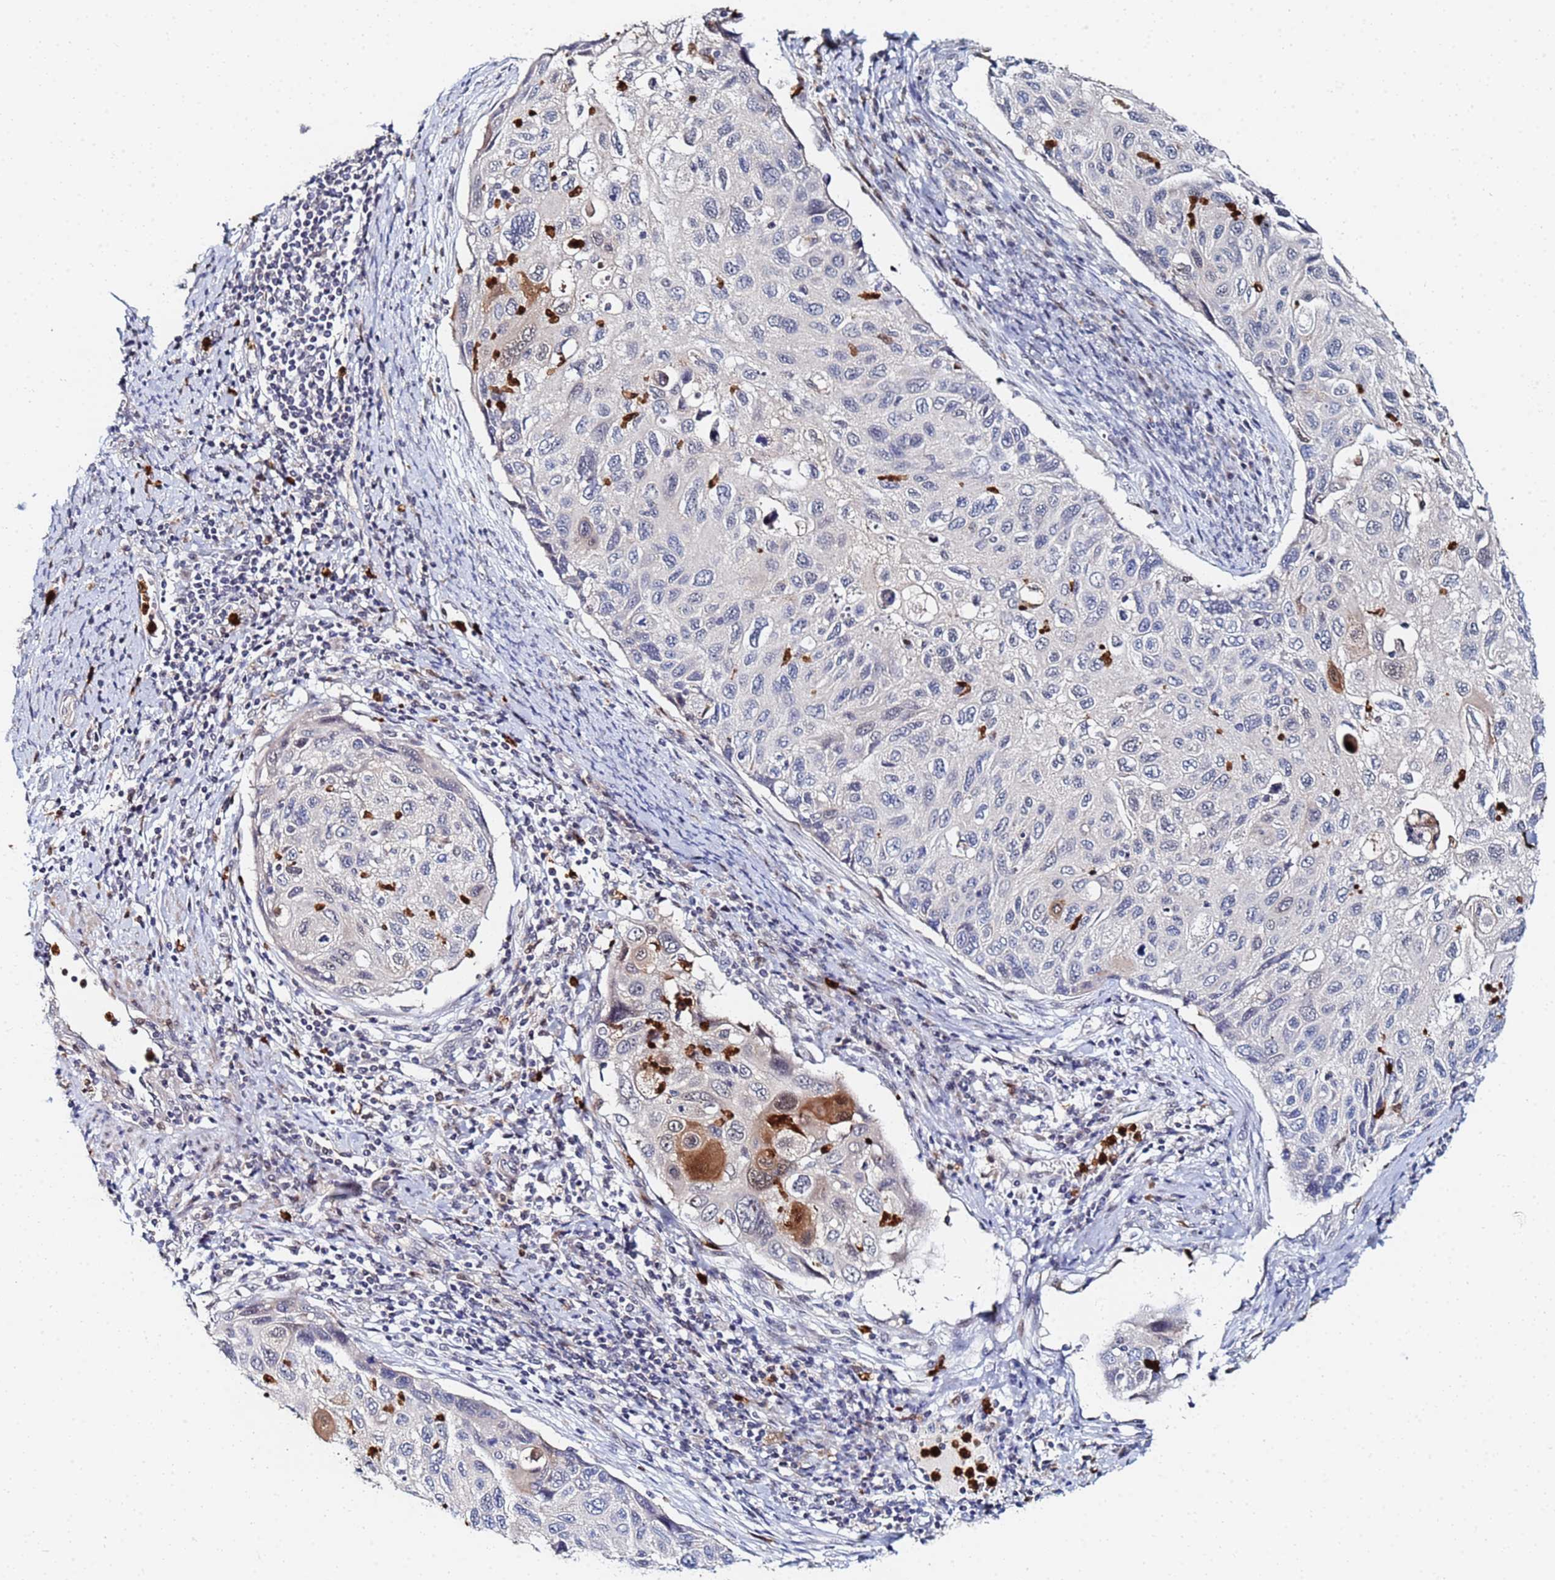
{"staining": {"intensity": "moderate", "quantity": "<25%", "location": "cytoplasmic/membranous"}, "tissue": "cervical cancer", "cell_type": "Tumor cells", "image_type": "cancer", "snomed": [{"axis": "morphology", "description": "Squamous cell carcinoma, NOS"}, {"axis": "topography", "description": "Cervix"}], "caption": "Immunohistochemistry (IHC) image of human cervical squamous cell carcinoma stained for a protein (brown), which shows low levels of moderate cytoplasmic/membranous positivity in approximately <25% of tumor cells.", "gene": "MTCL1", "patient": {"sex": "female", "age": 70}}